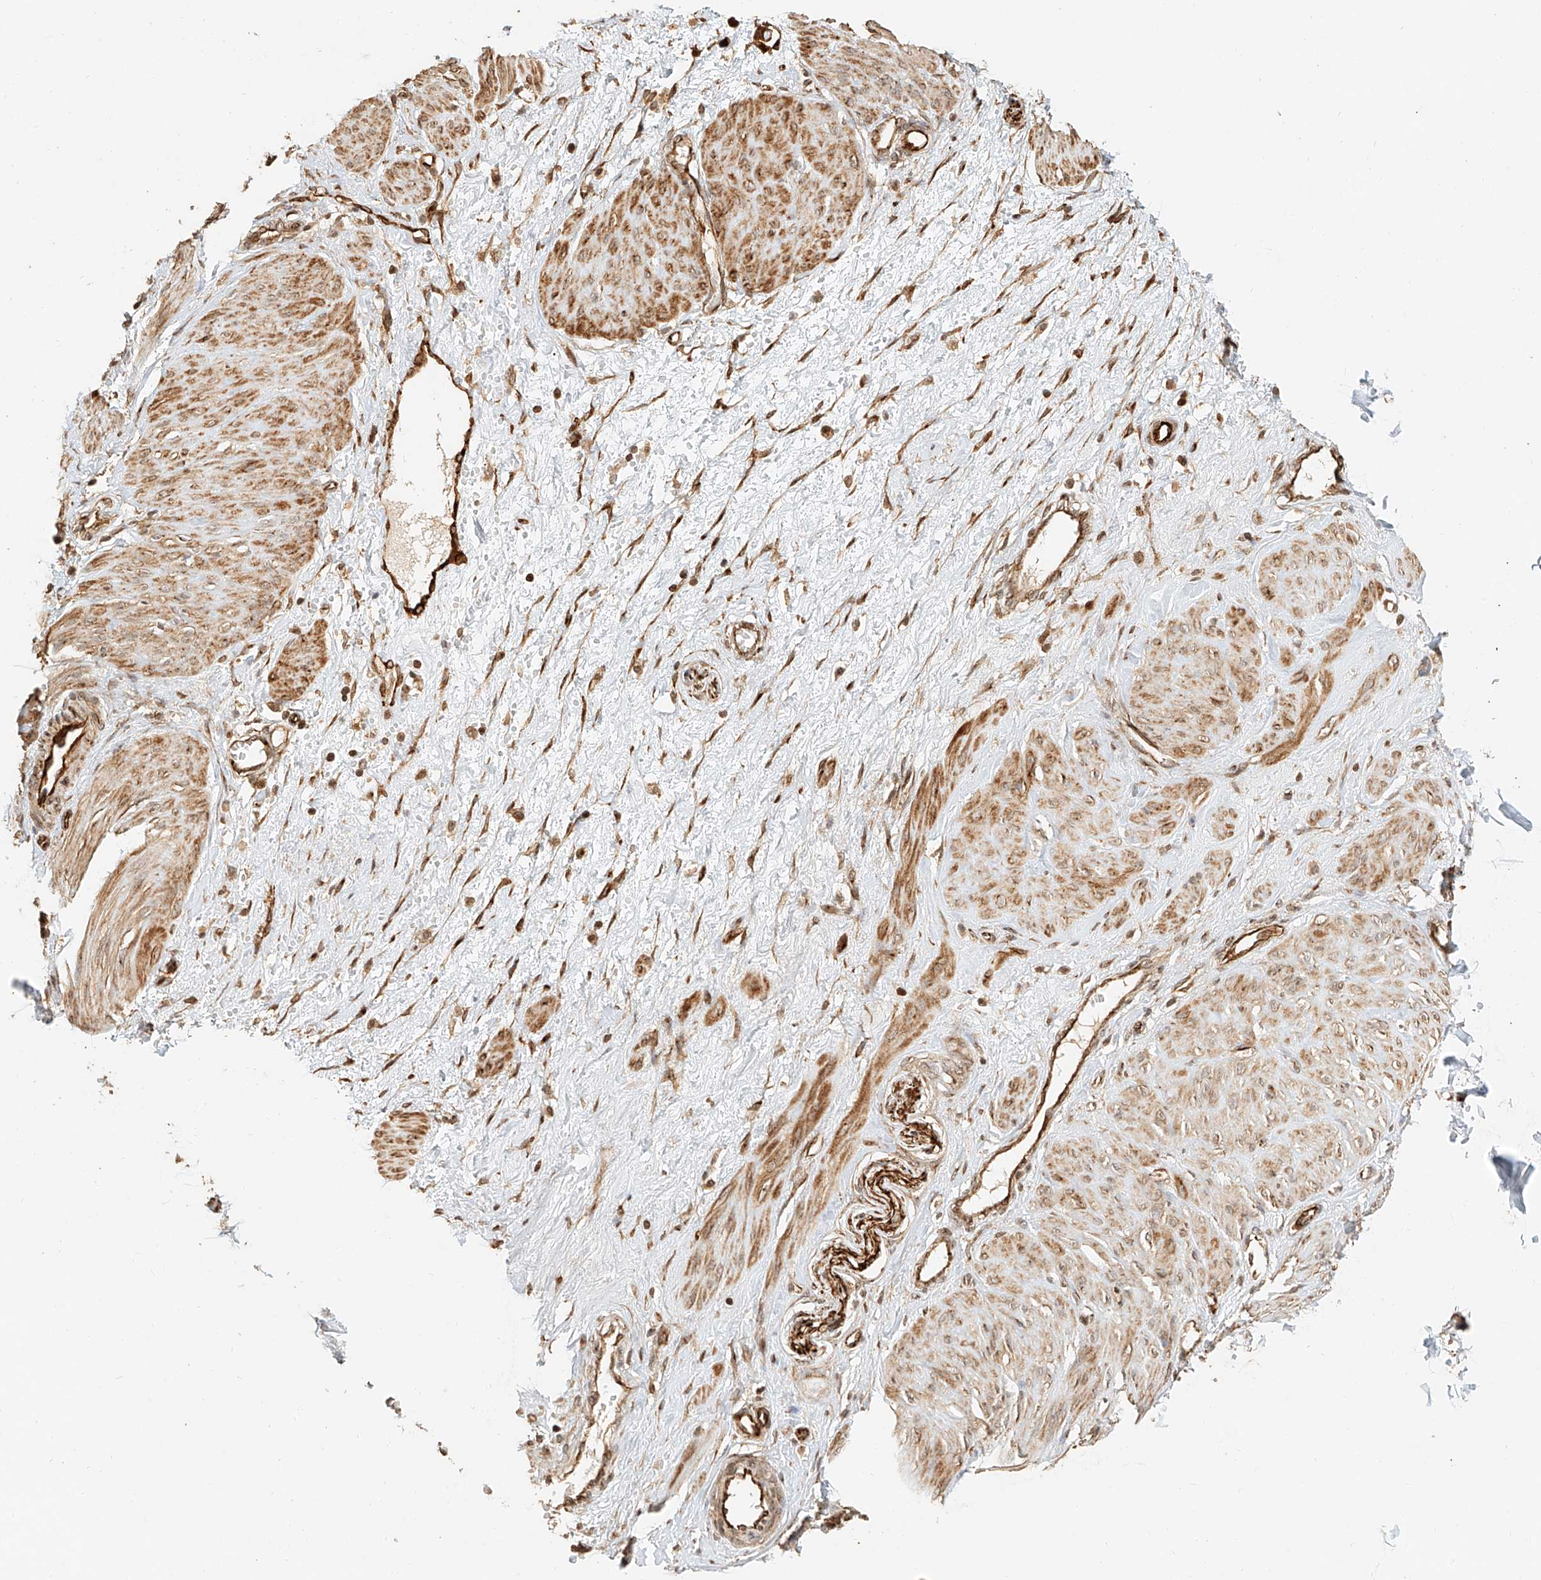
{"staining": {"intensity": "moderate", "quantity": ">75%", "location": "cytoplasmic/membranous"}, "tissue": "smooth muscle", "cell_type": "Smooth muscle cells", "image_type": "normal", "snomed": [{"axis": "morphology", "description": "Normal tissue, NOS"}, {"axis": "topography", "description": "Endometrium"}], "caption": "Immunohistochemical staining of benign human smooth muscle exhibits moderate cytoplasmic/membranous protein positivity in approximately >75% of smooth muscle cells.", "gene": "NAP1L1", "patient": {"sex": "female", "age": 33}}